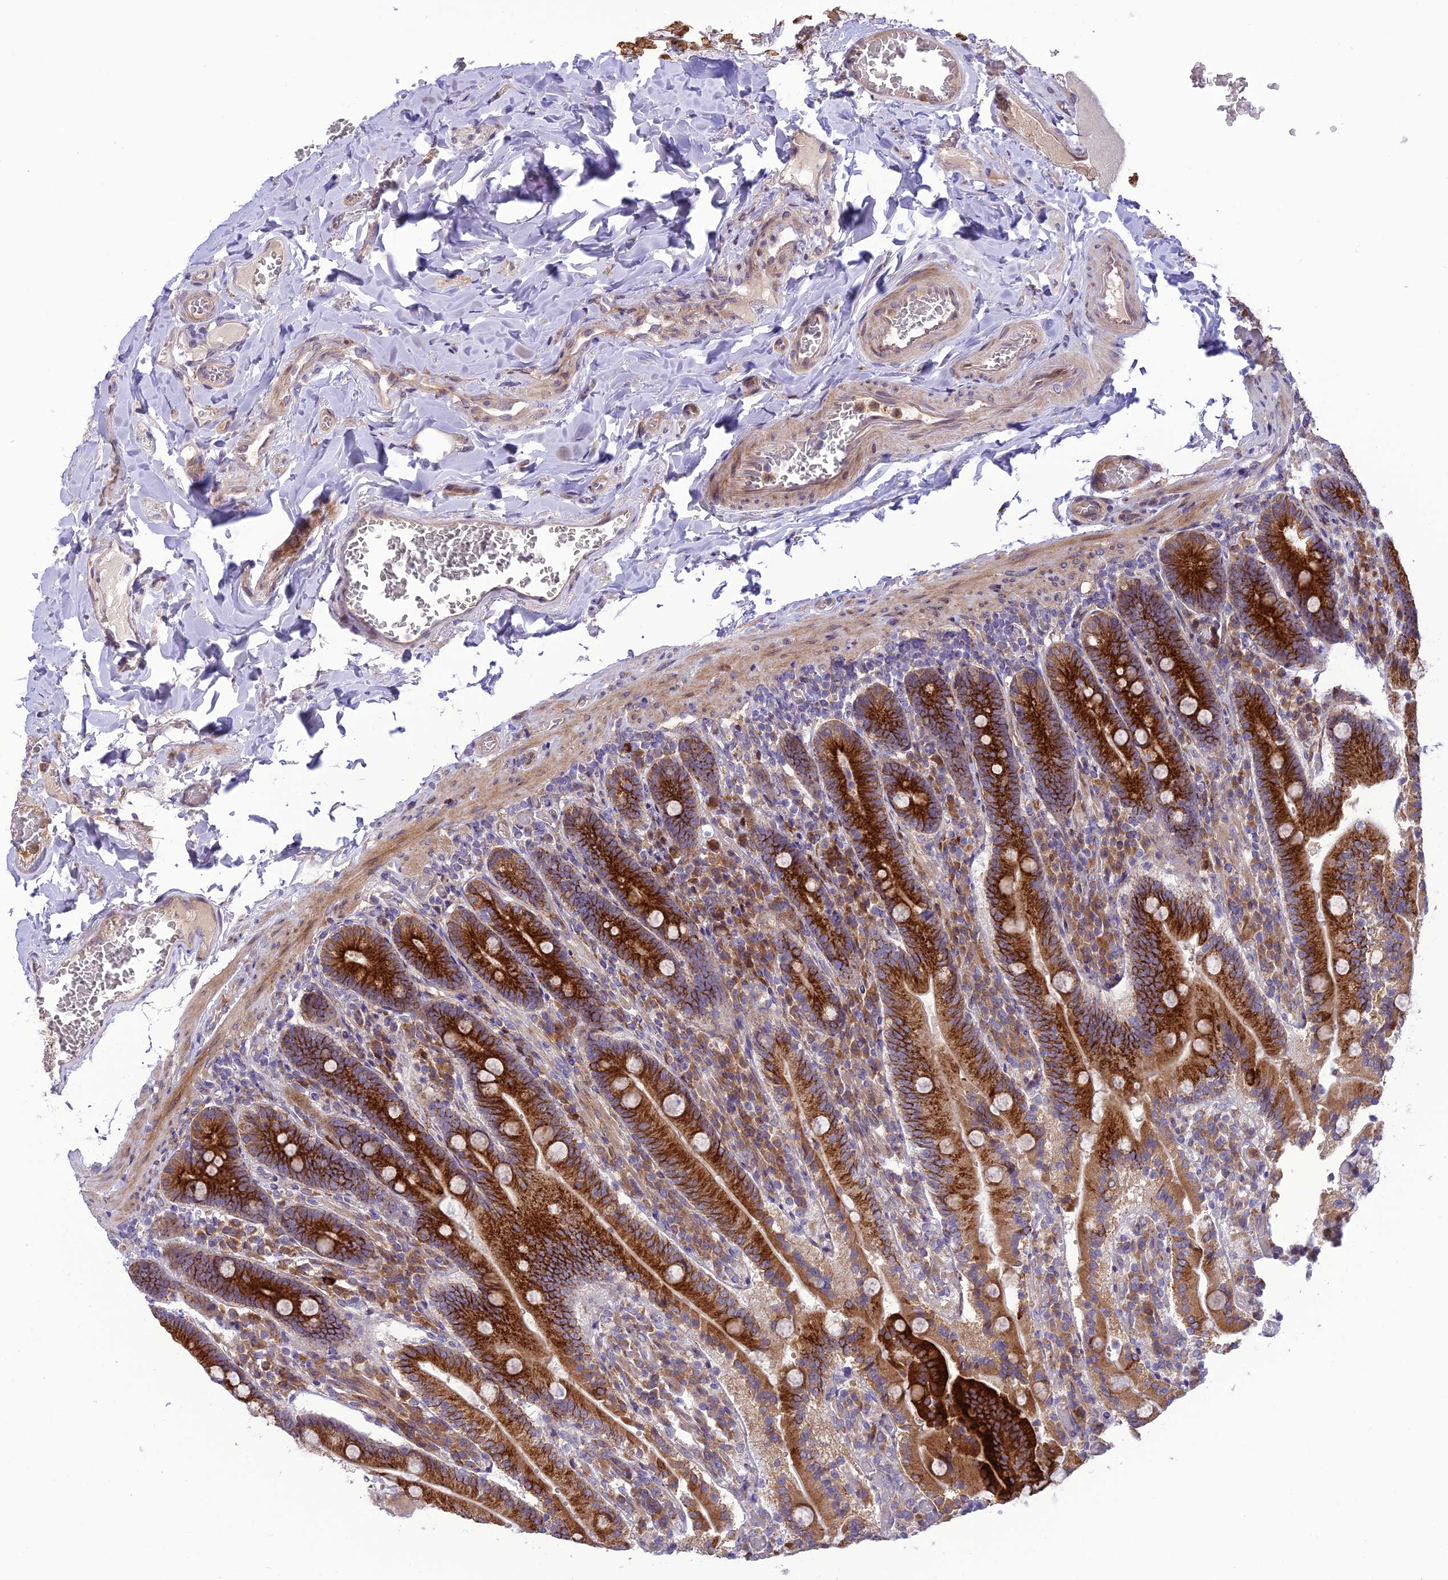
{"staining": {"intensity": "strong", "quantity": ">75%", "location": "cytoplasmic/membranous"}, "tissue": "duodenum", "cell_type": "Glandular cells", "image_type": "normal", "snomed": [{"axis": "morphology", "description": "Normal tissue, NOS"}, {"axis": "topography", "description": "Duodenum"}], "caption": "IHC (DAB) staining of normal duodenum reveals strong cytoplasmic/membranous protein positivity in approximately >75% of glandular cells. (DAB (3,3'-diaminobenzidine) IHC, brown staining for protein, blue staining for nuclei).", "gene": "JMY", "patient": {"sex": "female", "age": 62}}